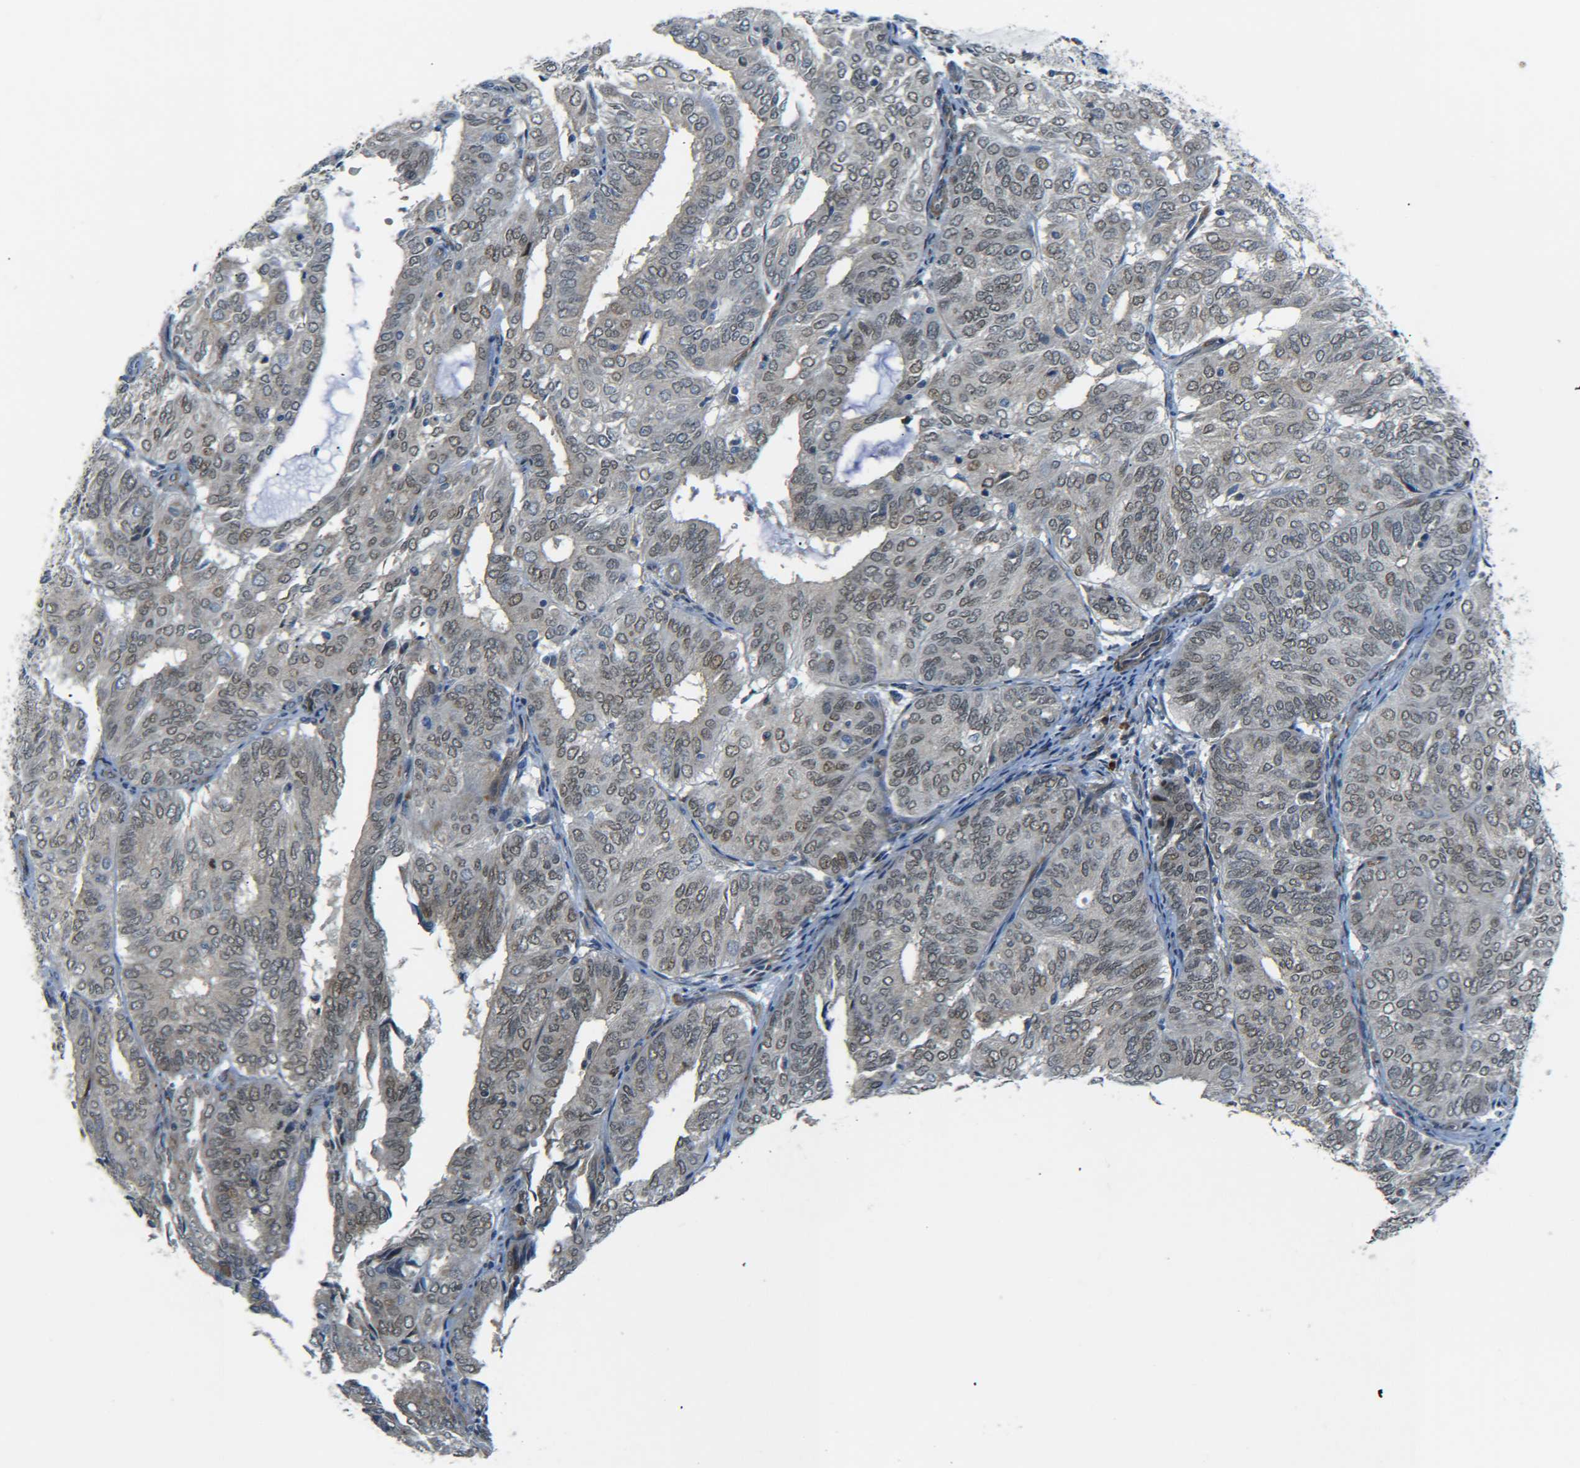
{"staining": {"intensity": "weak", "quantity": ">75%", "location": "cytoplasmic/membranous,nuclear"}, "tissue": "endometrial cancer", "cell_type": "Tumor cells", "image_type": "cancer", "snomed": [{"axis": "morphology", "description": "Adenocarcinoma, NOS"}, {"axis": "topography", "description": "Uterus"}], "caption": "A high-resolution histopathology image shows IHC staining of endometrial cancer, which demonstrates weak cytoplasmic/membranous and nuclear expression in about >75% of tumor cells.", "gene": "MEIS1", "patient": {"sex": "female", "age": 60}}